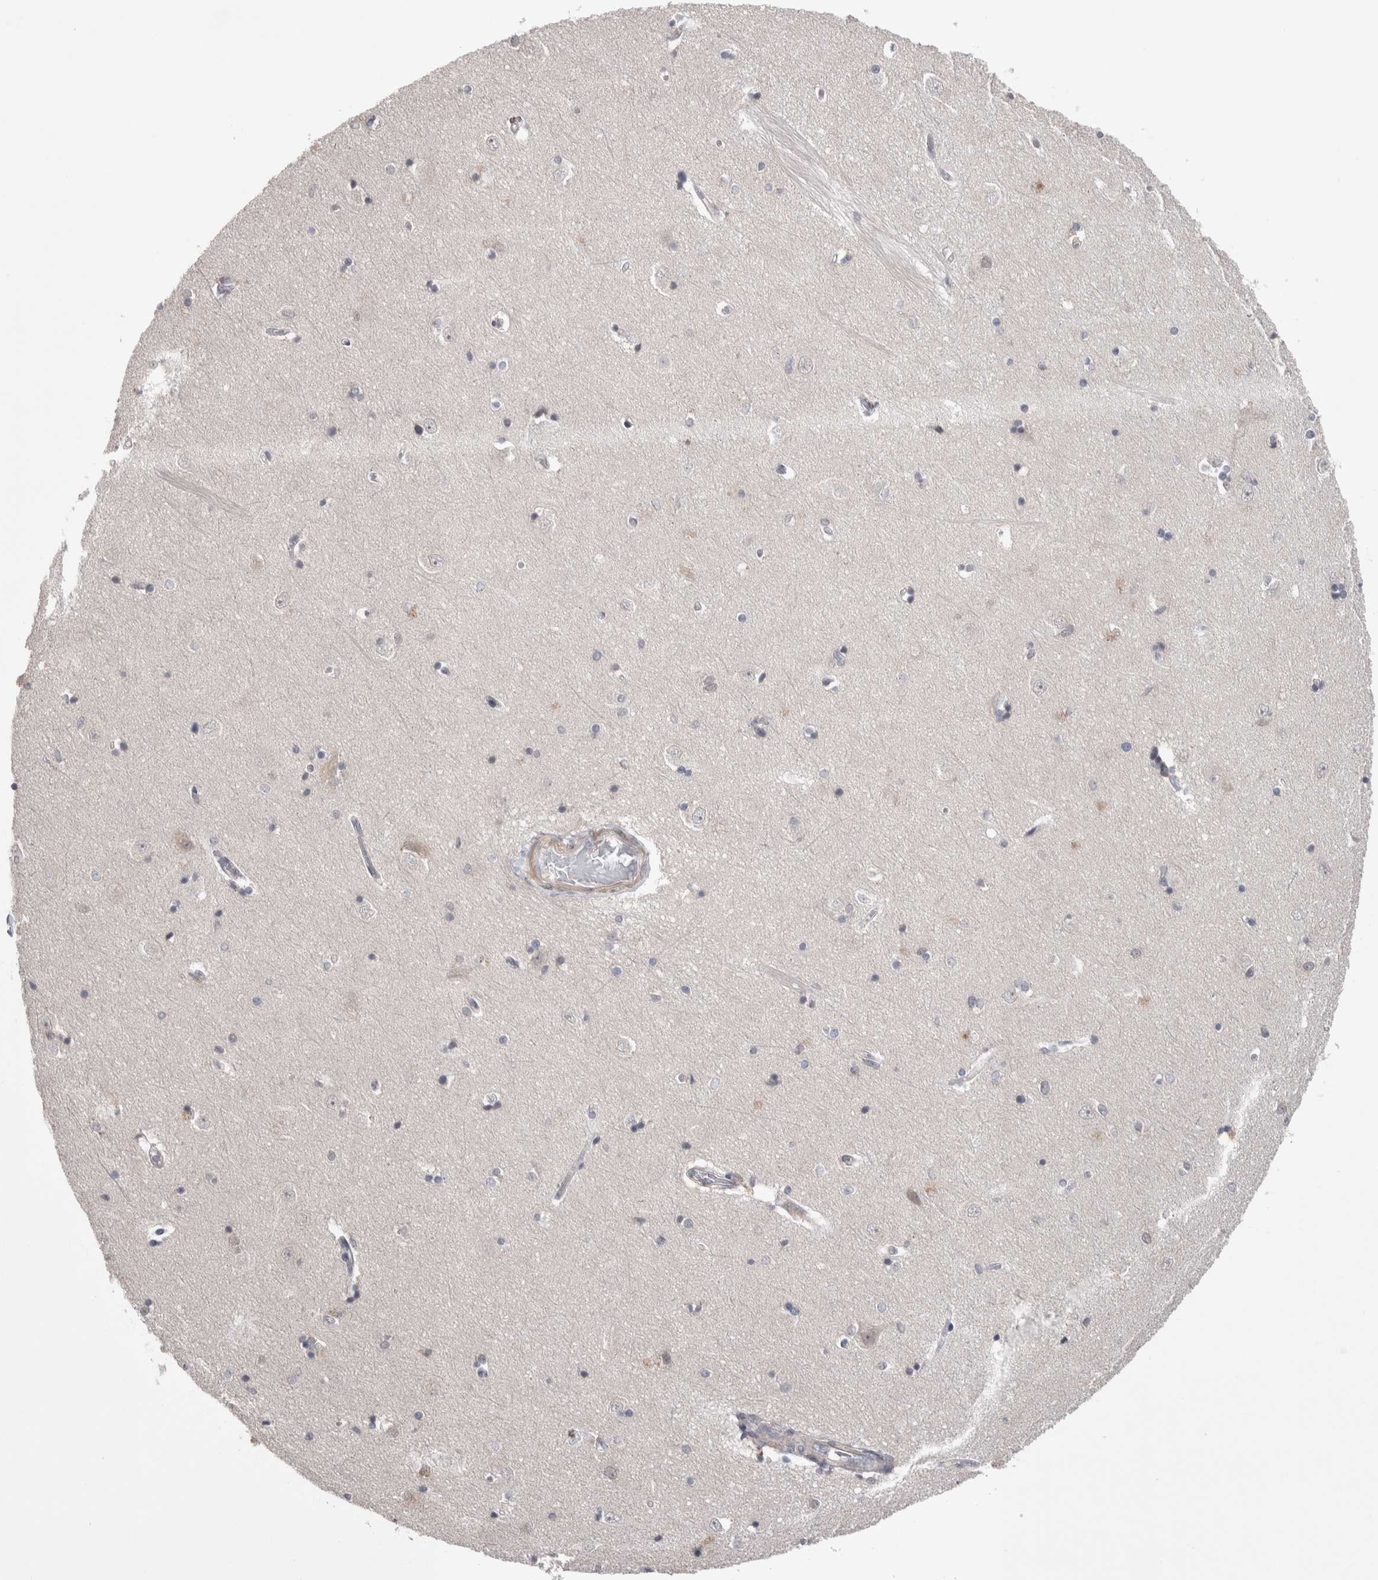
{"staining": {"intensity": "weak", "quantity": "<25%", "location": "cytoplasmic/membranous"}, "tissue": "hippocampus", "cell_type": "Glial cells", "image_type": "normal", "snomed": [{"axis": "morphology", "description": "Normal tissue, NOS"}, {"axis": "topography", "description": "Hippocampus"}], "caption": "The histopathology image demonstrates no significant positivity in glial cells of hippocampus.", "gene": "CUL2", "patient": {"sex": "male", "age": 45}}